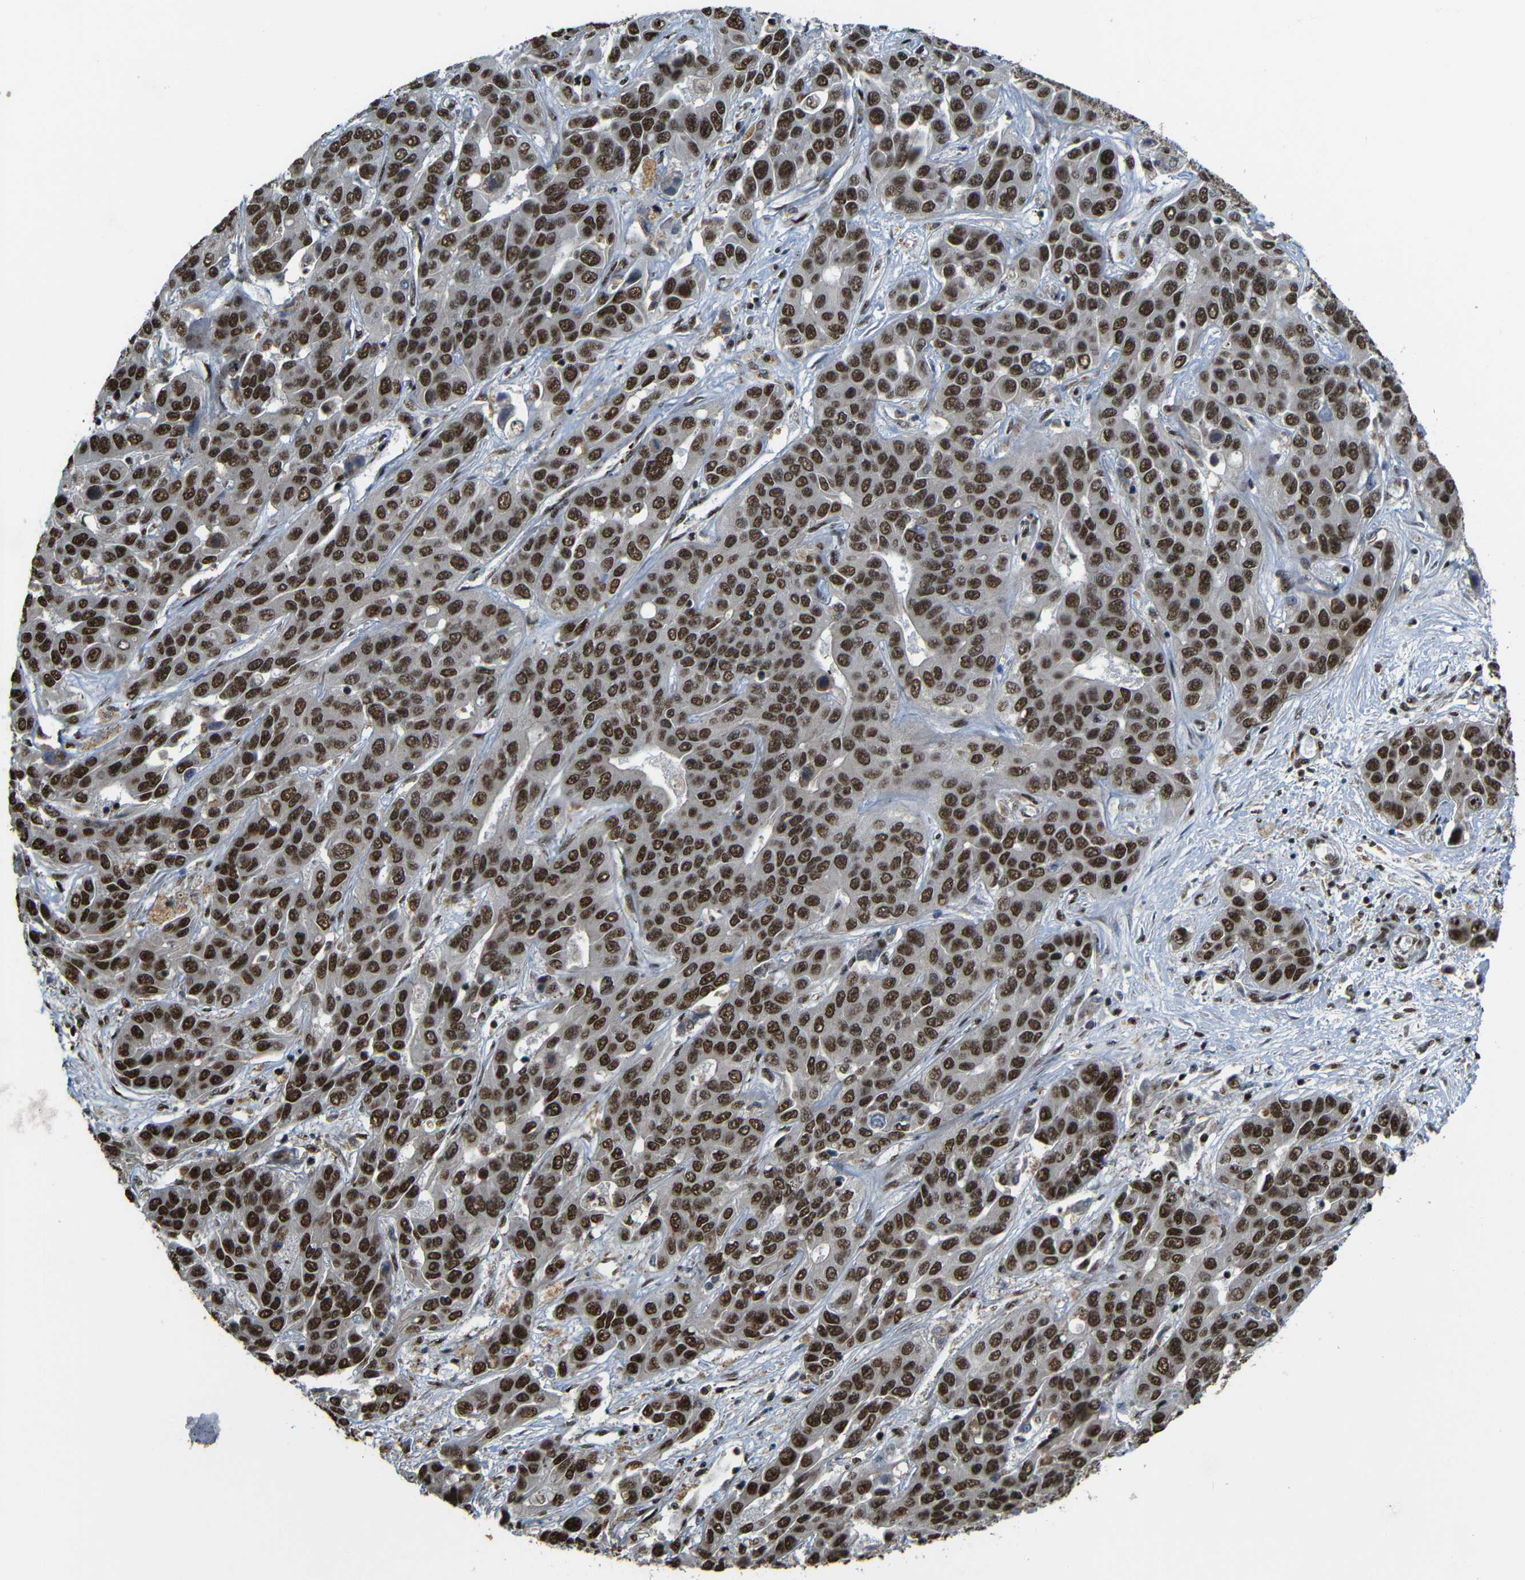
{"staining": {"intensity": "strong", "quantity": ">75%", "location": "cytoplasmic/membranous,nuclear"}, "tissue": "liver cancer", "cell_type": "Tumor cells", "image_type": "cancer", "snomed": [{"axis": "morphology", "description": "Cholangiocarcinoma"}, {"axis": "topography", "description": "Liver"}], "caption": "Immunohistochemistry histopathology image of neoplastic tissue: liver cancer (cholangiocarcinoma) stained using IHC displays high levels of strong protein expression localized specifically in the cytoplasmic/membranous and nuclear of tumor cells, appearing as a cytoplasmic/membranous and nuclear brown color.", "gene": "TCF7L2", "patient": {"sex": "female", "age": 52}}